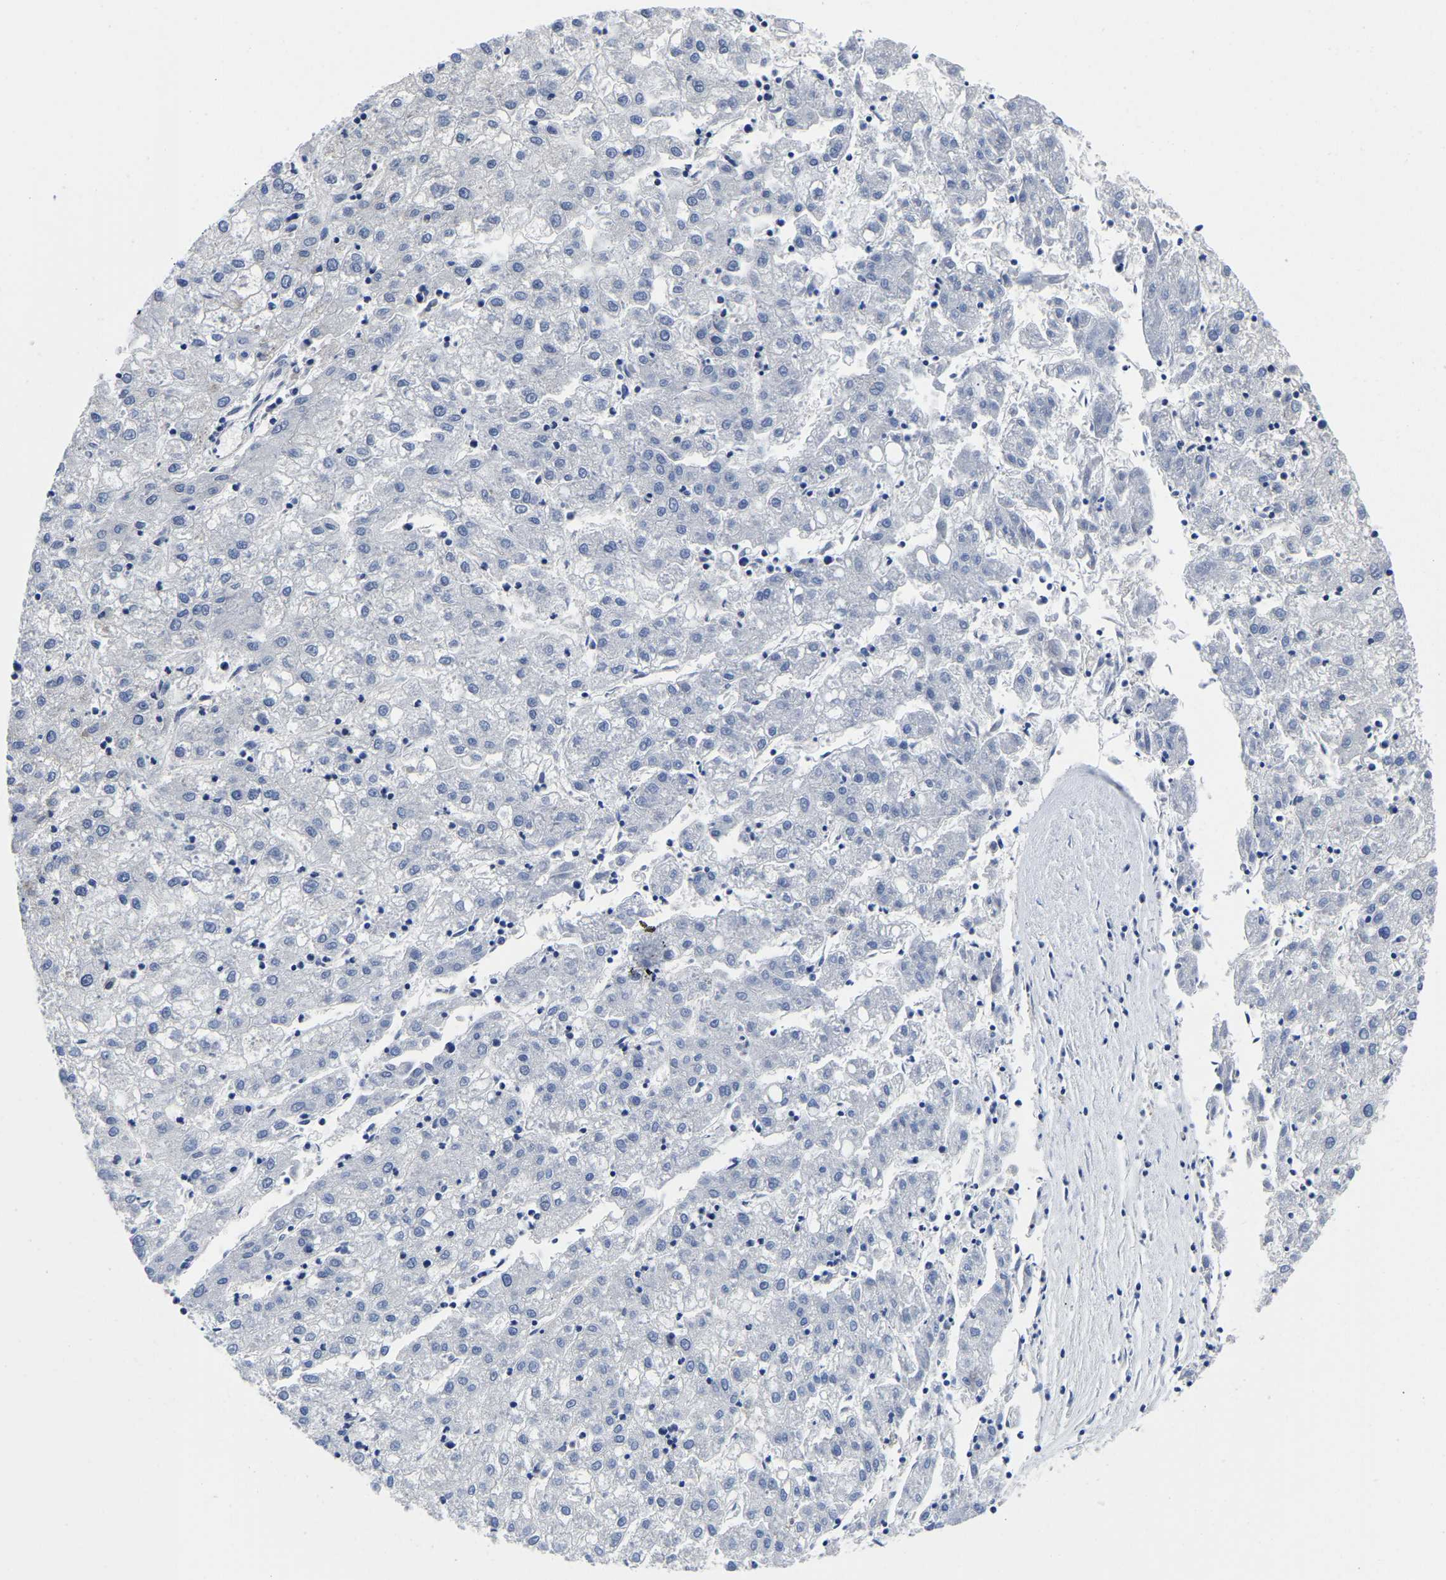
{"staining": {"intensity": "negative", "quantity": "none", "location": "none"}, "tissue": "liver cancer", "cell_type": "Tumor cells", "image_type": "cancer", "snomed": [{"axis": "morphology", "description": "Carcinoma, Hepatocellular, NOS"}, {"axis": "topography", "description": "Liver"}], "caption": "This is an IHC histopathology image of liver cancer (hepatocellular carcinoma). There is no expression in tumor cells.", "gene": "MCOLN2", "patient": {"sex": "male", "age": 72}}